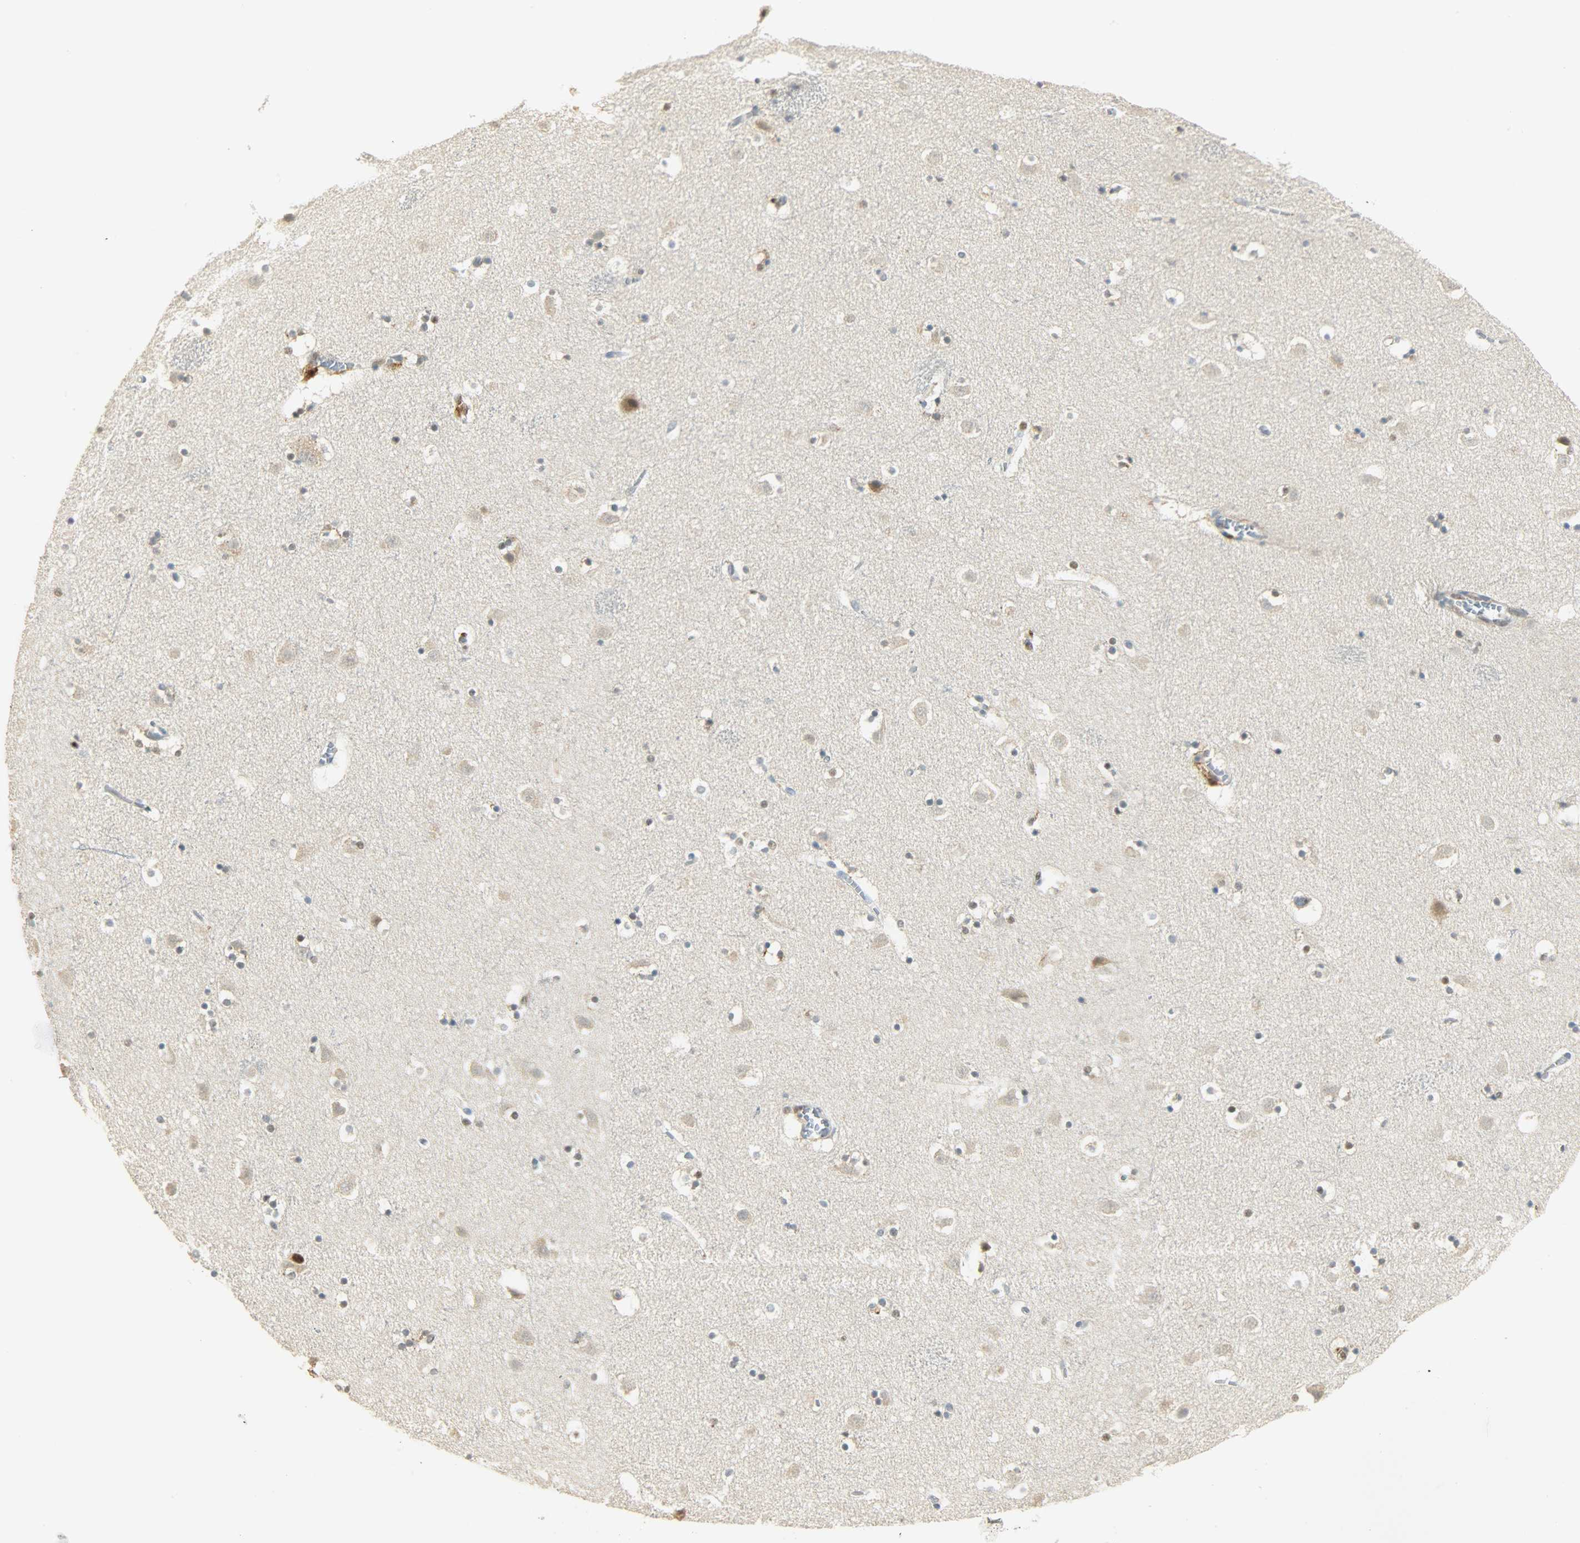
{"staining": {"intensity": "weak", "quantity": "25%-75%", "location": "nuclear"}, "tissue": "caudate", "cell_type": "Glial cells", "image_type": "normal", "snomed": [{"axis": "morphology", "description": "Normal tissue, NOS"}, {"axis": "topography", "description": "Lateral ventricle wall"}], "caption": "IHC (DAB) staining of unremarkable human caudate reveals weak nuclear protein staining in approximately 25%-75% of glial cells.", "gene": "NGFR", "patient": {"sex": "male", "age": 45}}